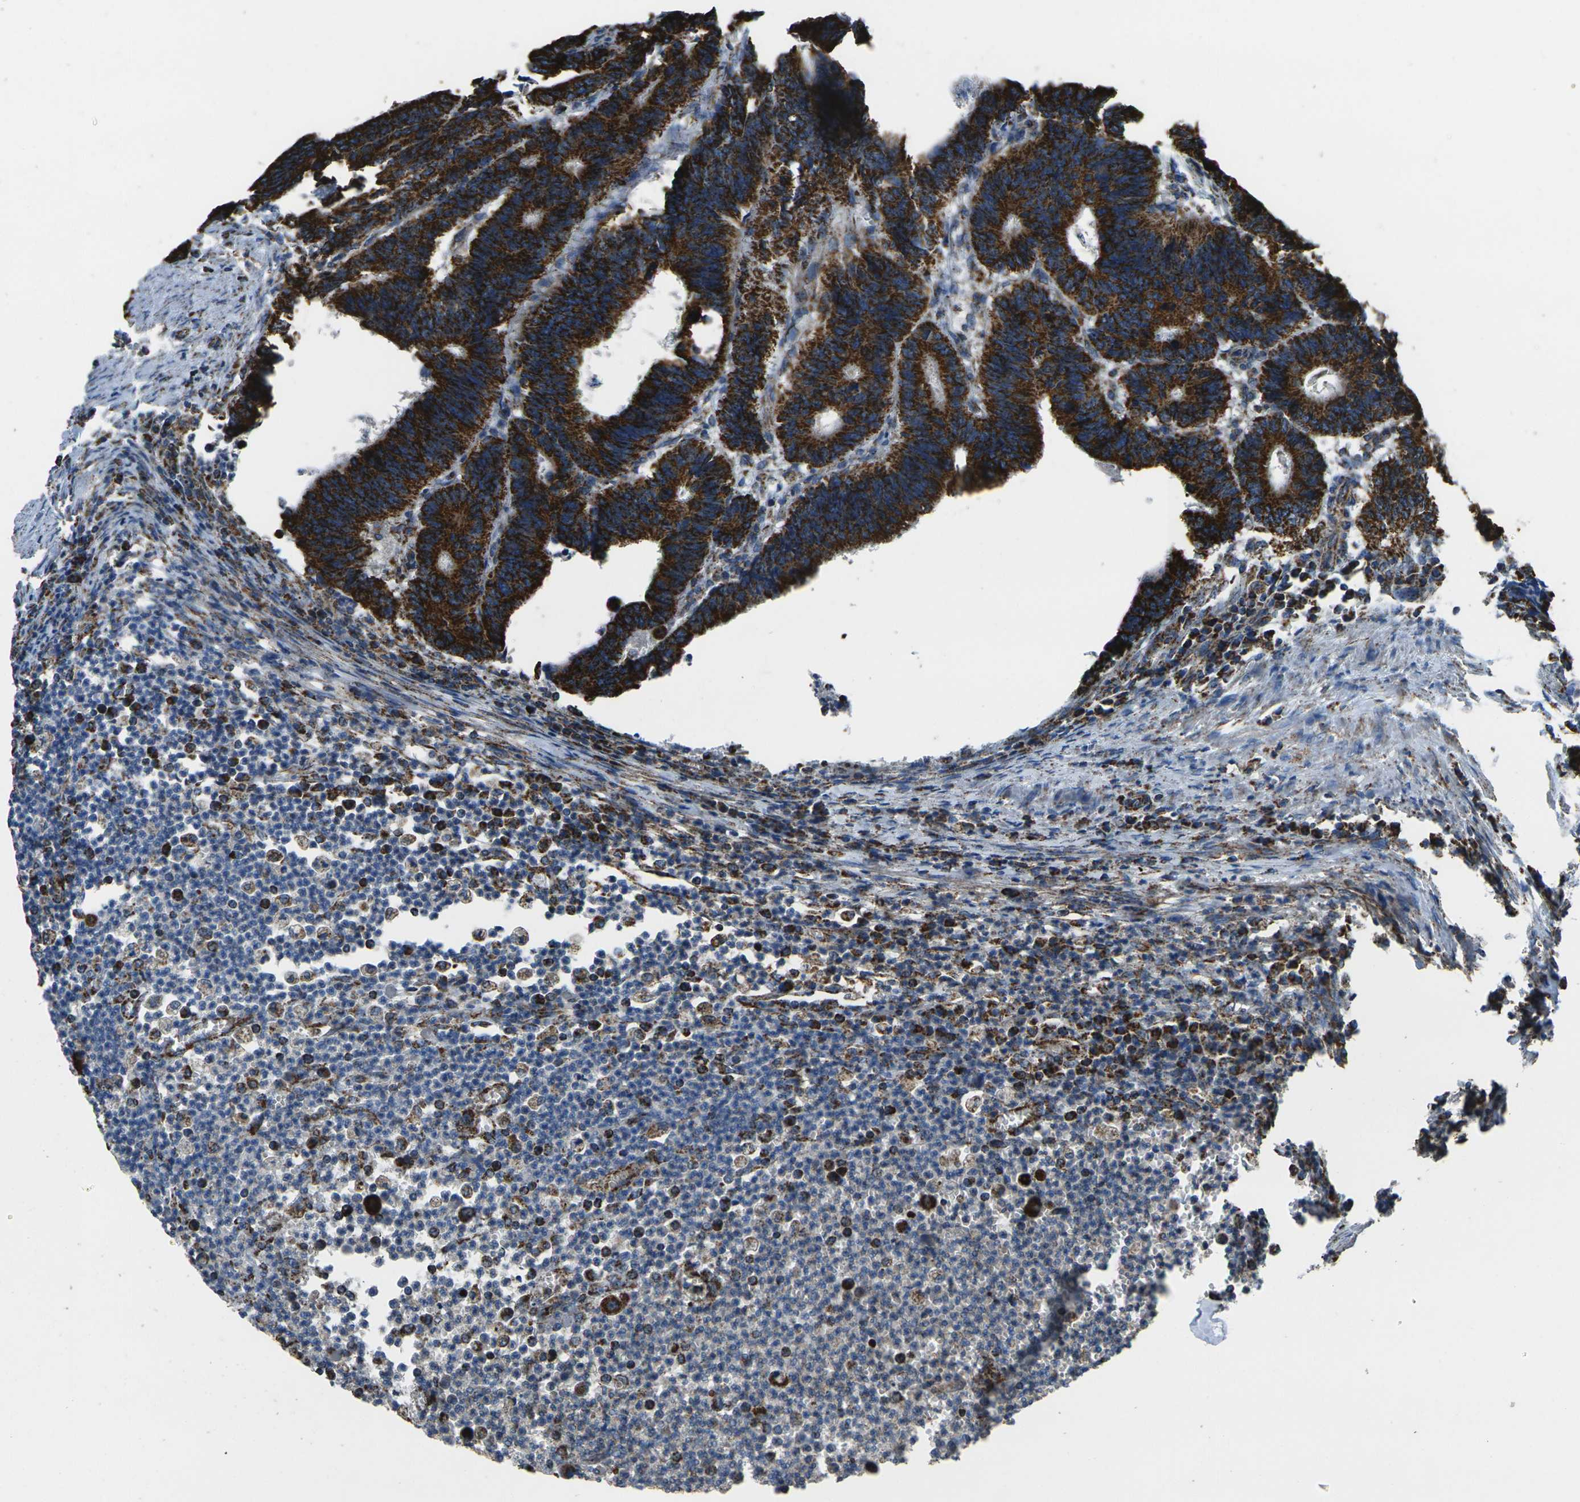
{"staining": {"intensity": "strong", "quantity": ">75%", "location": "cytoplasmic/membranous"}, "tissue": "colorectal cancer", "cell_type": "Tumor cells", "image_type": "cancer", "snomed": [{"axis": "morphology", "description": "Adenocarcinoma, NOS"}, {"axis": "topography", "description": "Colon"}], "caption": "Immunohistochemical staining of human colorectal cancer (adenocarcinoma) reveals strong cytoplasmic/membranous protein staining in approximately >75% of tumor cells. Nuclei are stained in blue.", "gene": "KLHL5", "patient": {"sex": "male", "age": 72}}